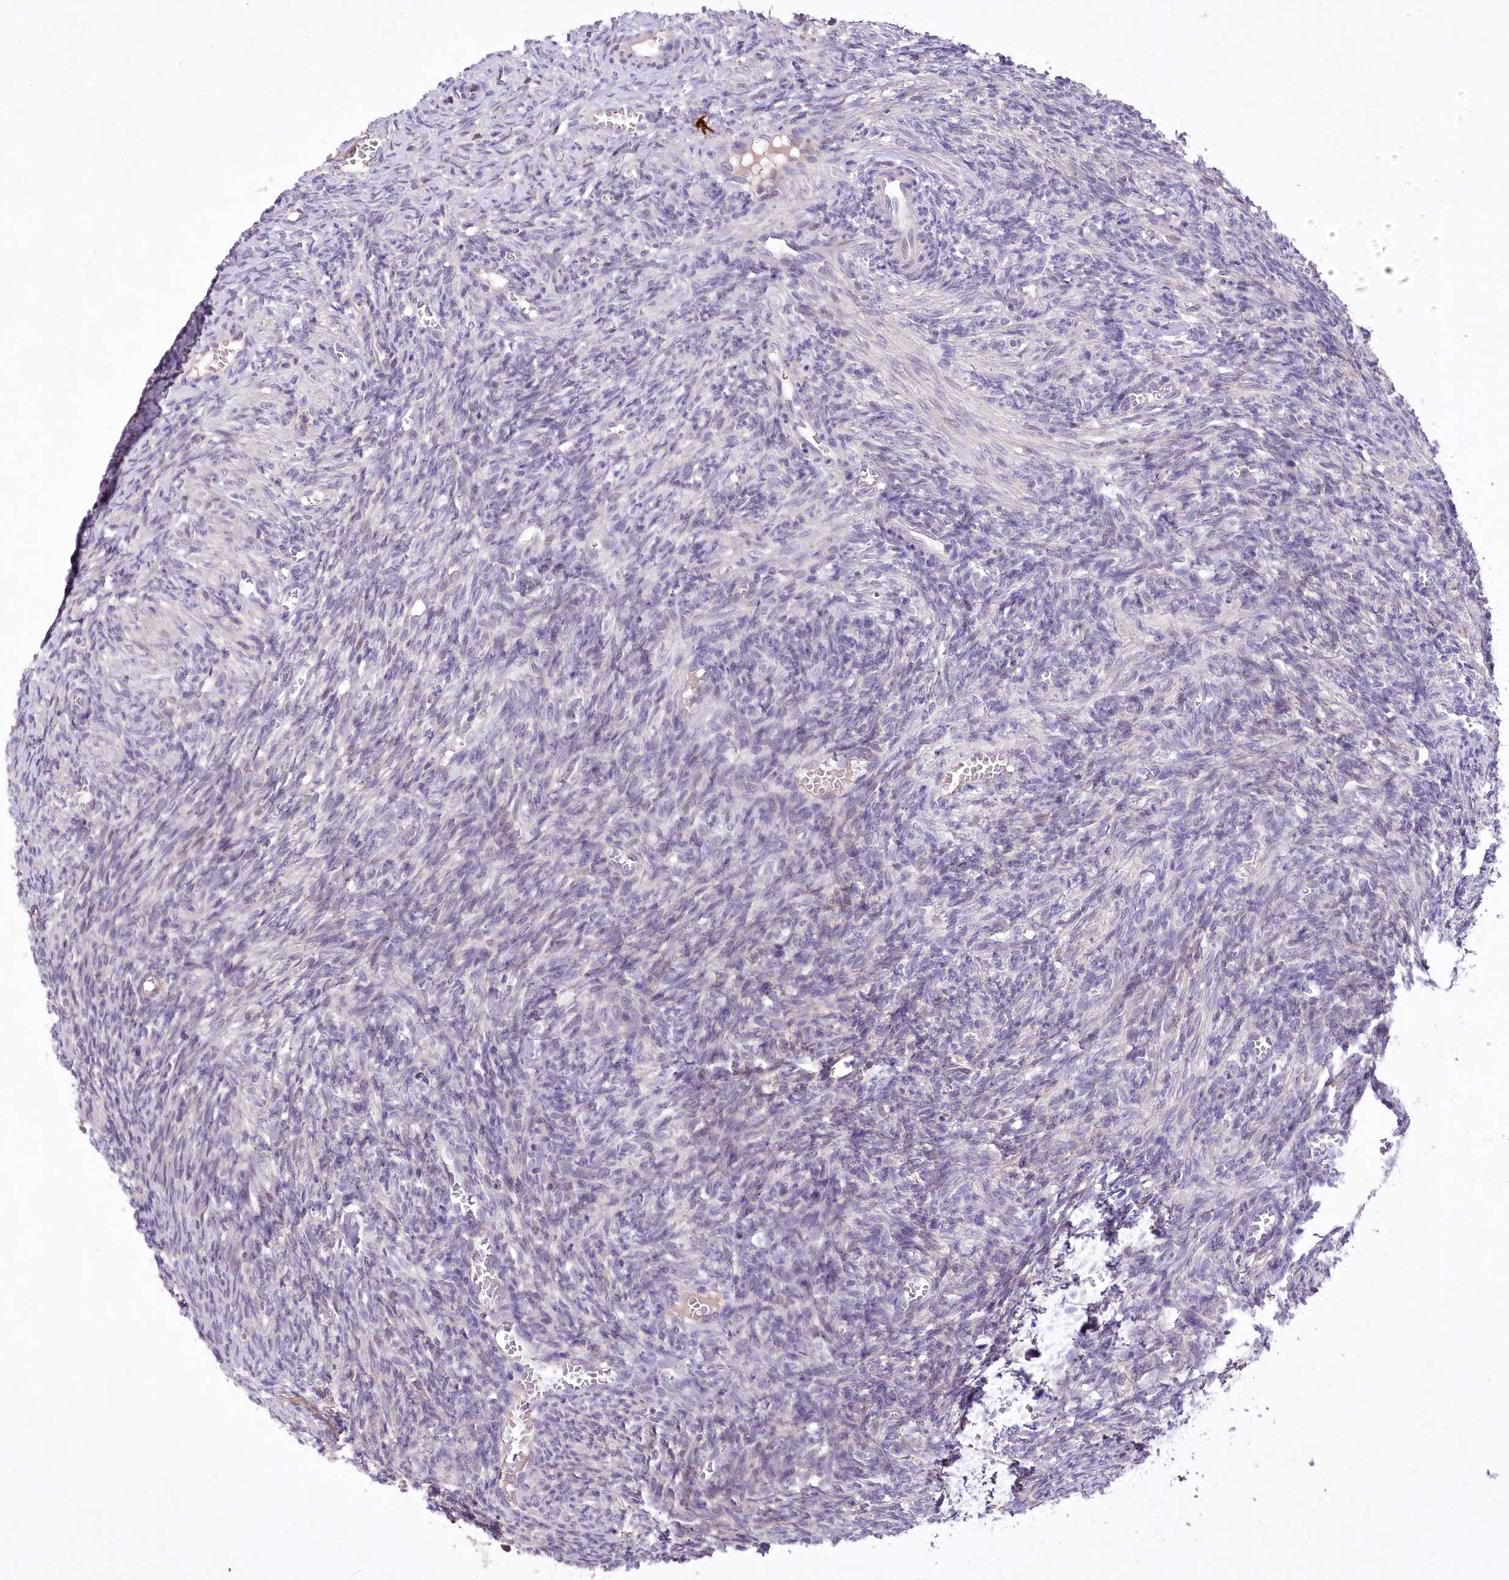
{"staining": {"intensity": "moderate", "quantity": "<25%", "location": "cytoplasmic/membranous"}, "tissue": "ovary", "cell_type": "Ovarian stroma cells", "image_type": "normal", "snomed": [{"axis": "morphology", "description": "Normal tissue, NOS"}, {"axis": "topography", "description": "Ovary"}], "caption": "Protein positivity by immunohistochemistry exhibits moderate cytoplasmic/membranous positivity in approximately <25% of ovarian stroma cells in benign ovary.", "gene": "ENPP1", "patient": {"sex": "female", "age": 27}}